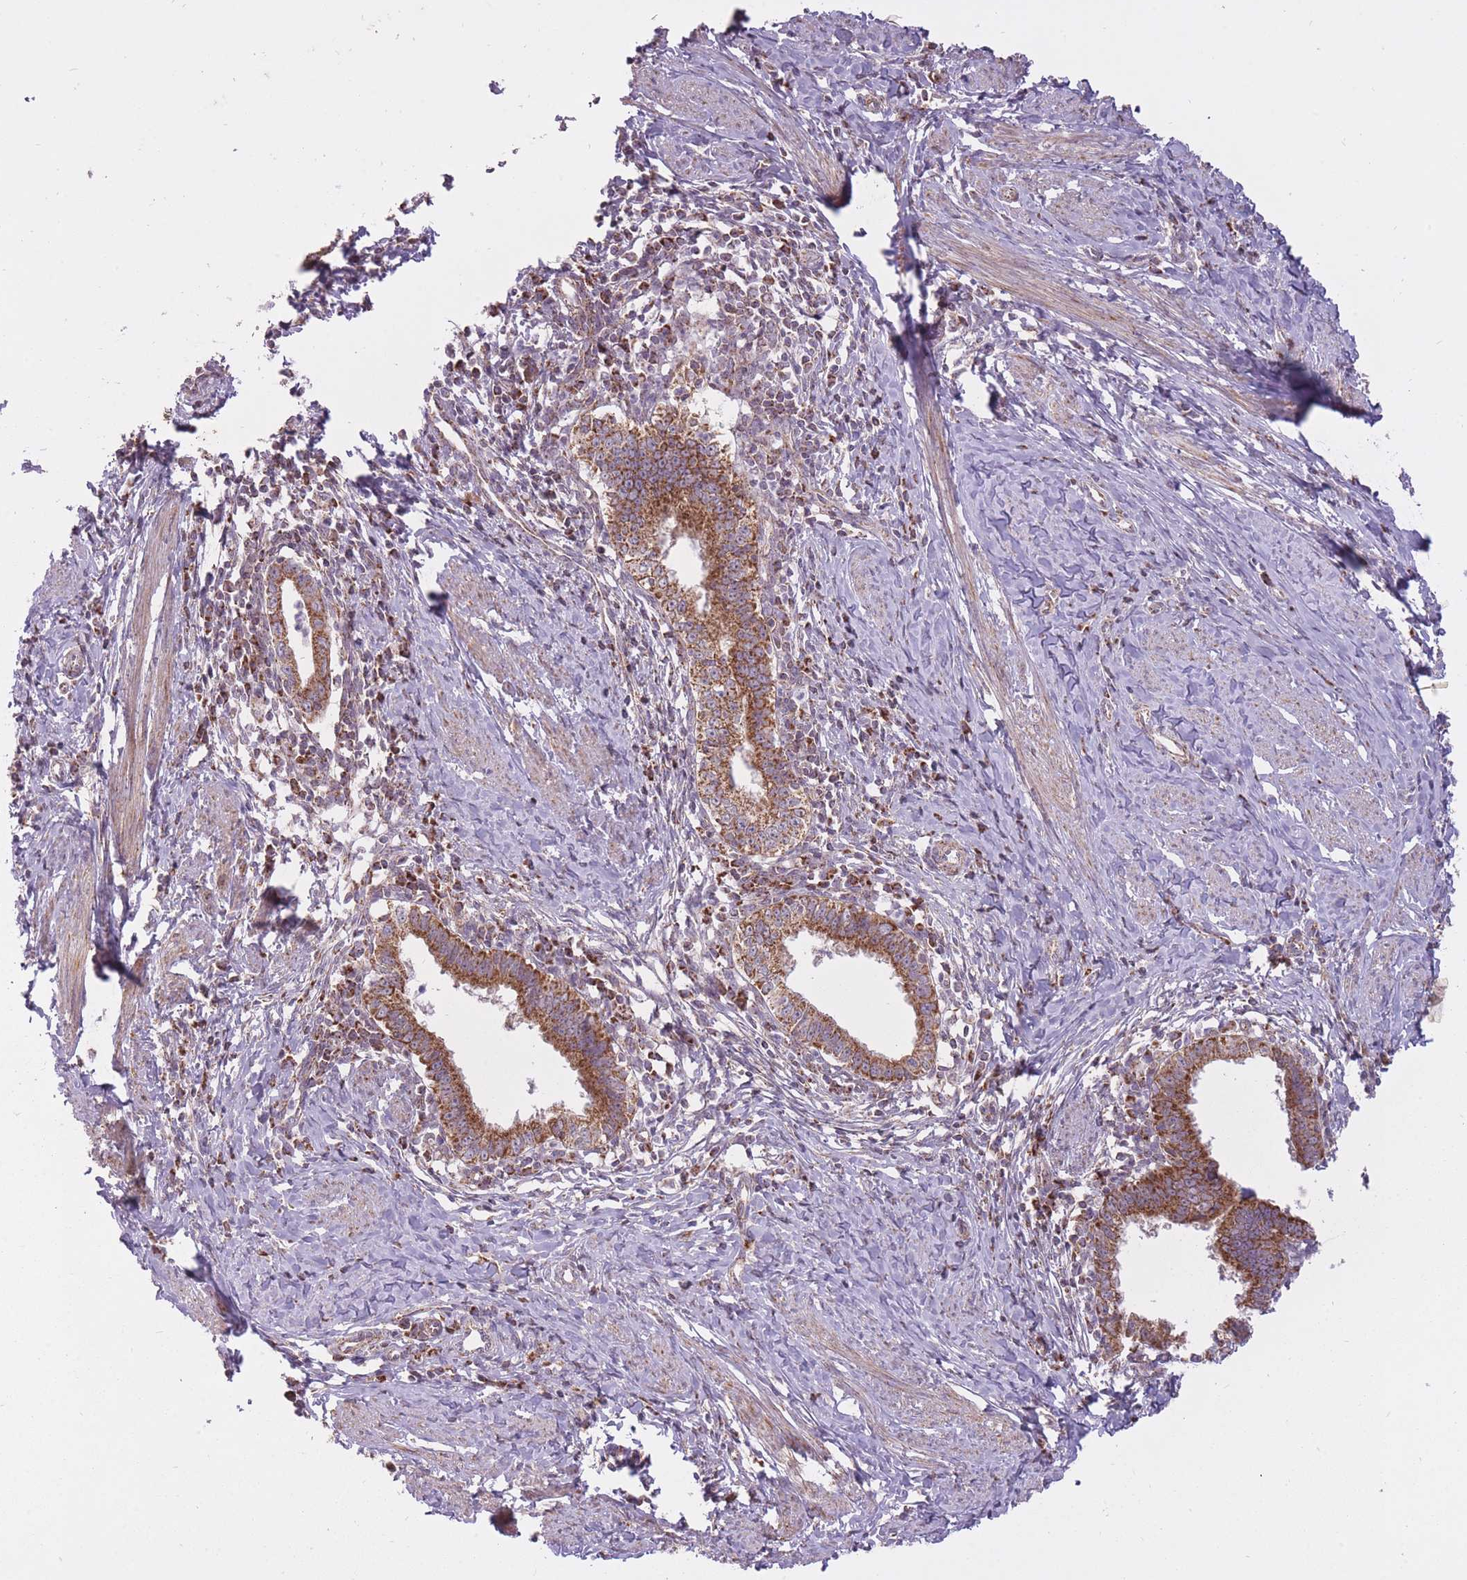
{"staining": {"intensity": "strong", "quantity": ">75%", "location": "cytoplasmic/membranous"}, "tissue": "cervical cancer", "cell_type": "Tumor cells", "image_type": "cancer", "snomed": [{"axis": "morphology", "description": "Adenocarcinoma, NOS"}, {"axis": "topography", "description": "Cervix"}], "caption": "Tumor cells reveal high levels of strong cytoplasmic/membranous staining in about >75% of cells in cervical adenocarcinoma.", "gene": "LIN7C", "patient": {"sex": "female", "age": 36}}